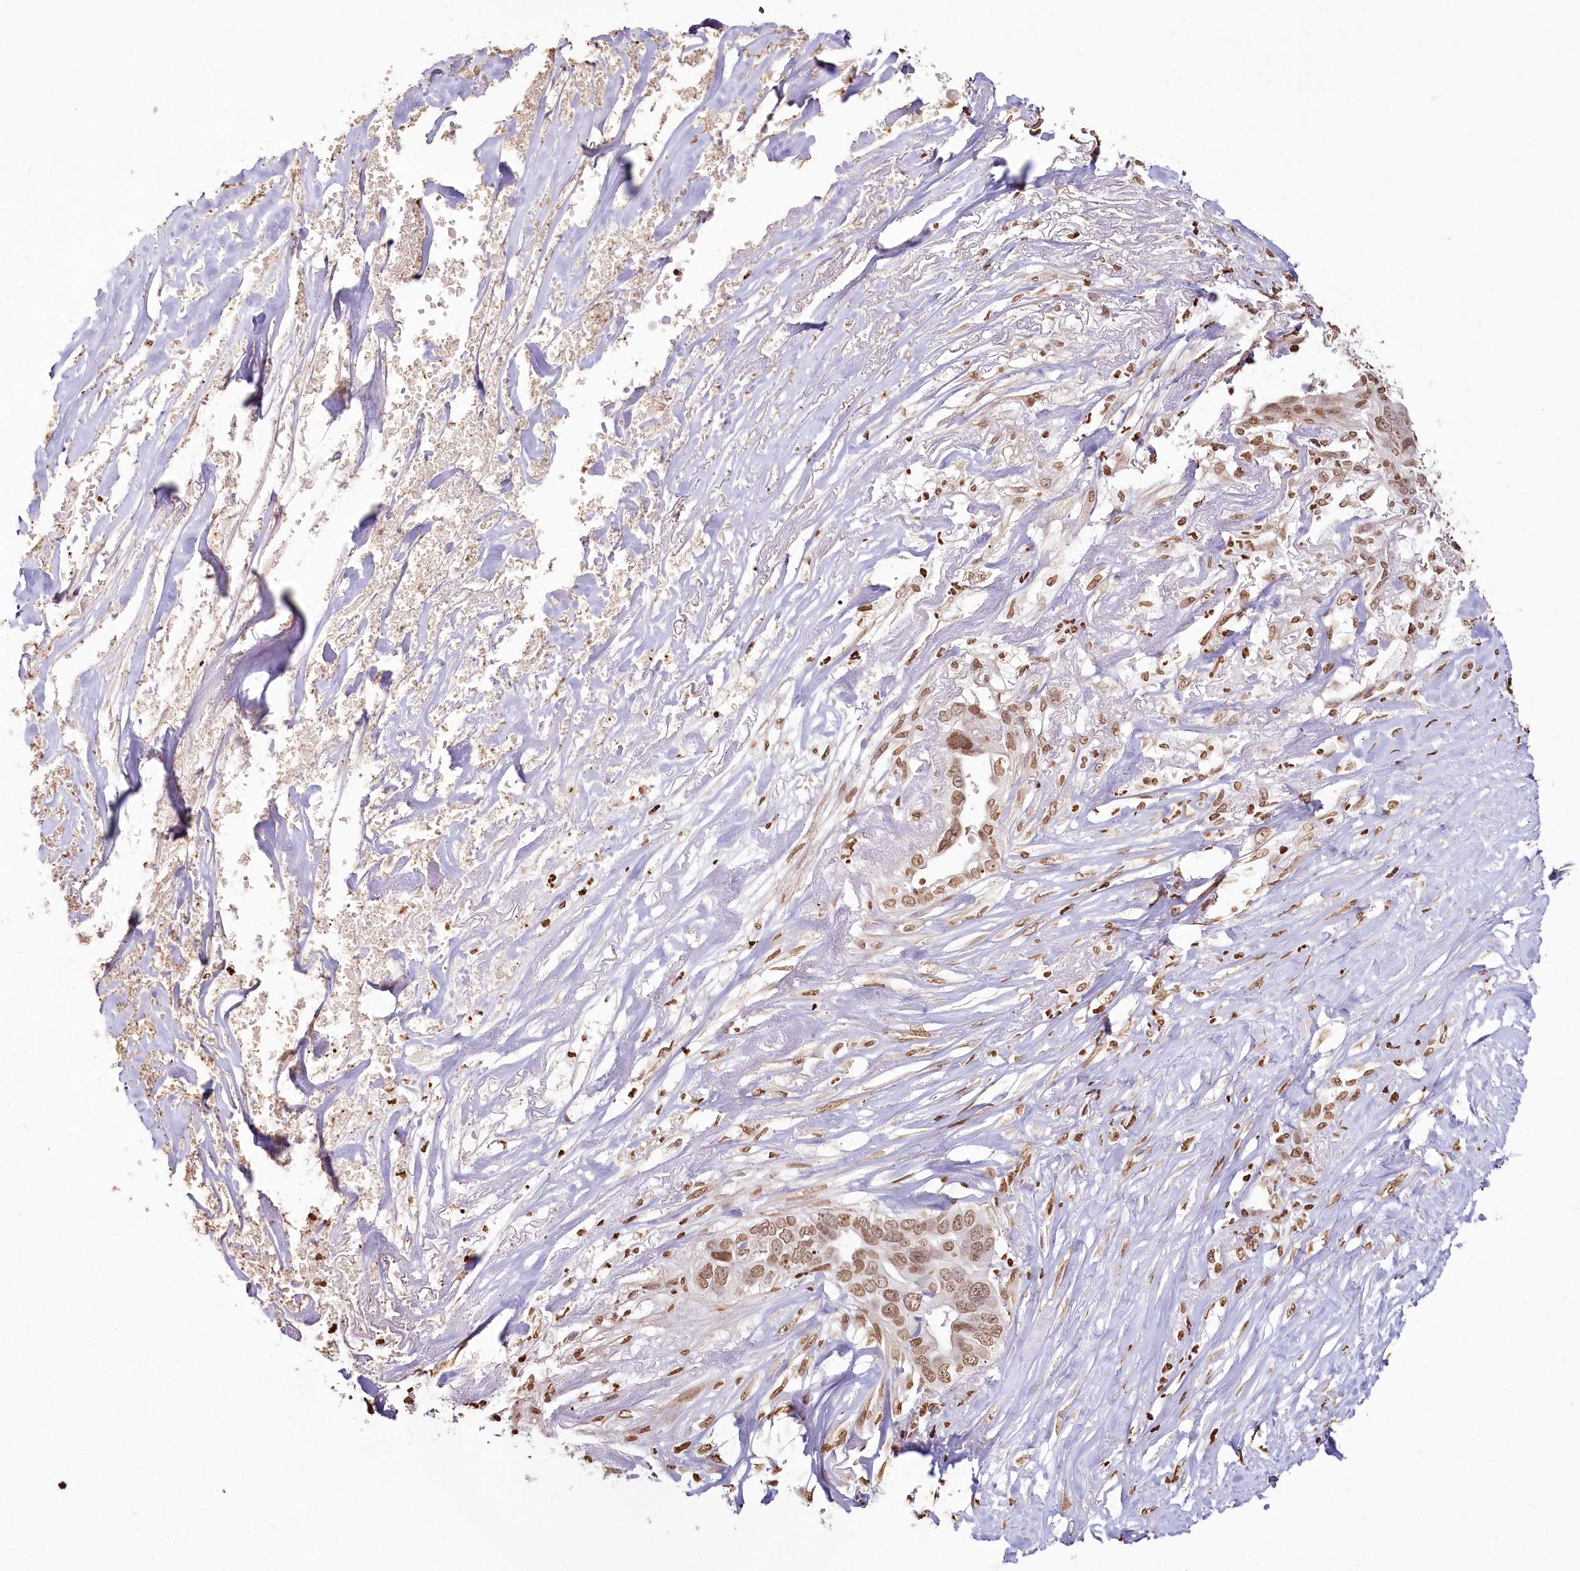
{"staining": {"intensity": "moderate", "quantity": ">75%", "location": "nuclear"}, "tissue": "liver cancer", "cell_type": "Tumor cells", "image_type": "cancer", "snomed": [{"axis": "morphology", "description": "Cholangiocarcinoma"}, {"axis": "topography", "description": "Liver"}], "caption": "Immunohistochemistry (IHC) staining of liver cancer, which demonstrates medium levels of moderate nuclear staining in approximately >75% of tumor cells indicating moderate nuclear protein positivity. The staining was performed using DAB (3,3'-diaminobenzidine) (brown) for protein detection and nuclei were counterstained in hematoxylin (blue).", "gene": "FAM13A", "patient": {"sex": "female", "age": 79}}